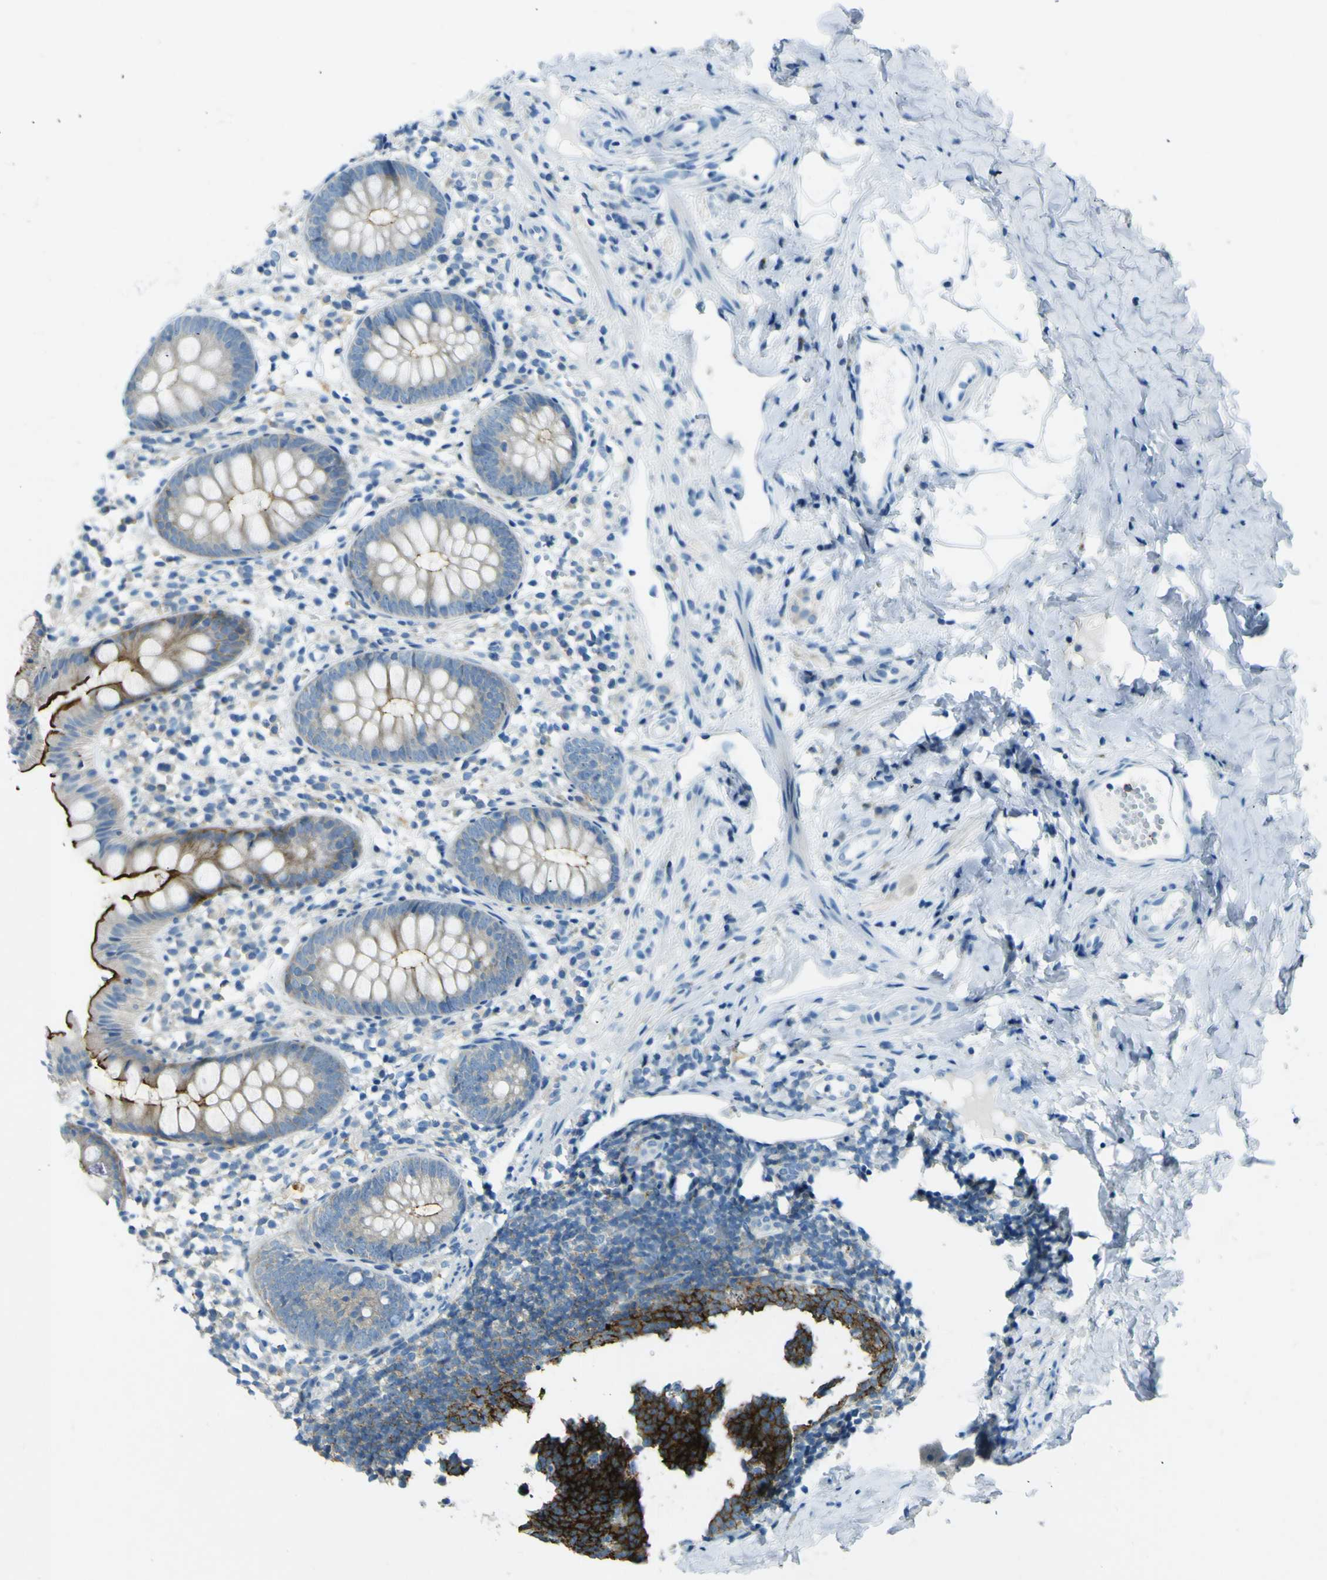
{"staining": {"intensity": "moderate", "quantity": "25%-75%", "location": "cytoplasmic/membranous"}, "tissue": "appendix", "cell_type": "Glandular cells", "image_type": "normal", "snomed": [{"axis": "morphology", "description": "Normal tissue, NOS"}, {"axis": "topography", "description": "Appendix"}], "caption": "Immunohistochemical staining of normal appendix reveals medium levels of moderate cytoplasmic/membranous positivity in approximately 25%-75% of glandular cells.", "gene": "SORCS1", "patient": {"sex": "female", "age": 20}}